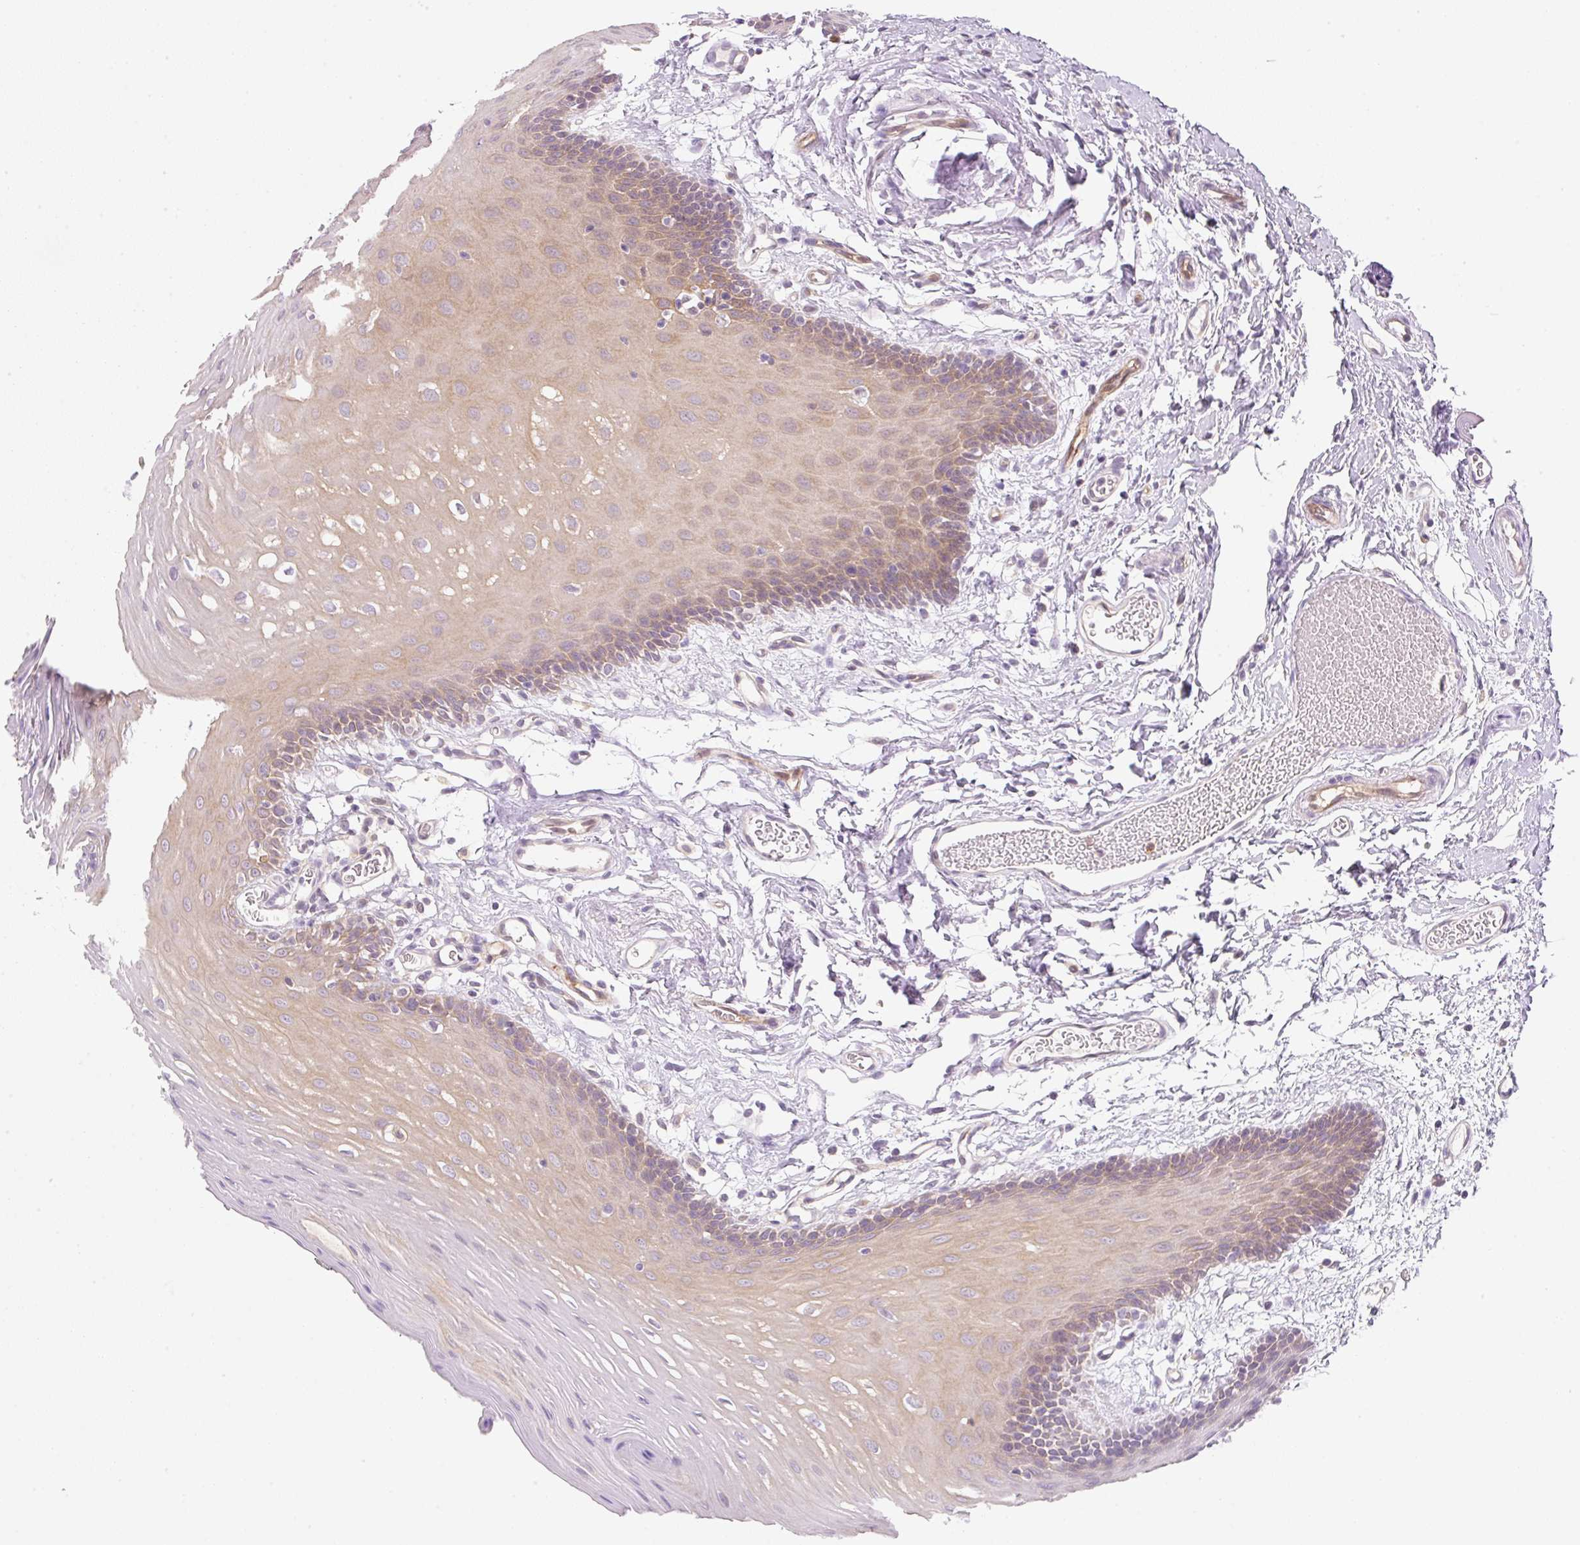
{"staining": {"intensity": "moderate", "quantity": "25%-75%", "location": "cytoplasmic/membranous"}, "tissue": "oral mucosa", "cell_type": "Squamous epithelial cells", "image_type": "normal", "snomed": [{"axis": "morphology", "description": "Normal tissue, NOS"}, {"axis": "topography", "description": "Oral tissue"}, {"axis": "topography", "description": "Tounge, NOS"}], "caption": "An immunohistochemistry histopathology image of benign tissue is shown. Protein staining in brown labels moderate cytoplasmic/membranous positivity in oral mucosa within squamous epithelial cells. (brown staining indicates protein expression, while blue staining denotes nuclei).", "gene": "OMA1", "patient": {"sex": "female", "age": 60}}